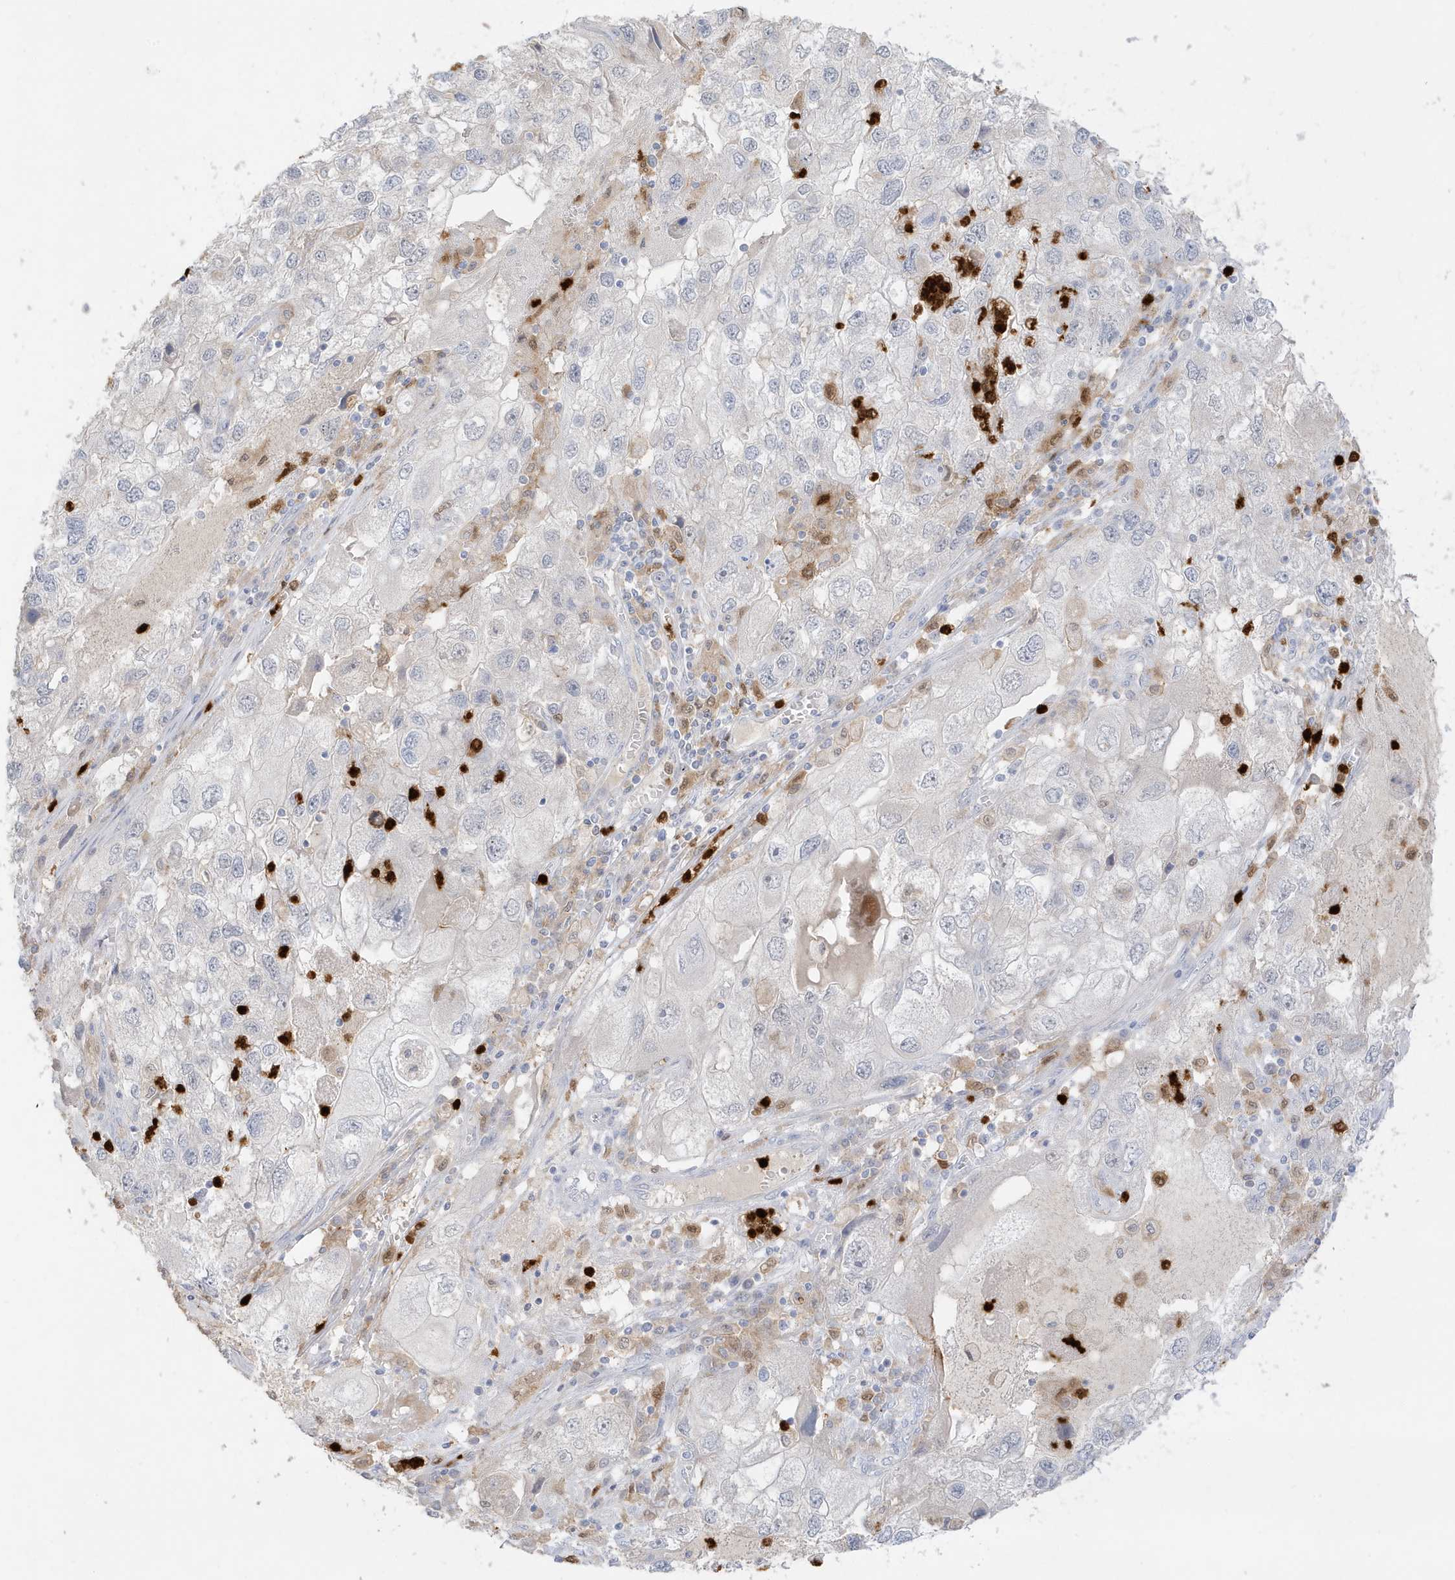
{"staining": {"intensity": "negative", "quantity": "none", "location": "none"}, "tissue": "endometrial cancer", "cell_type": "Tumor cells", "image_type": "cancer", "snomed": [{"axis": "morphology", "description": "Adenocarcinoma, NOS"}, {"axis": "topography", "description": "Endometrium"}], "caption": "High magnification brightfield microscopy of endometrial cancer (adenocarcinoma) stained with DAB (brown) and counterstained with hematoxylin (blue): tumor cells show no significant positivity. (DAB (3,3'-diaminobenzidine) IHC with hematoxylin counter stain).", "gene": "GCA", "patient": {"sex": "female", "age": 49}}